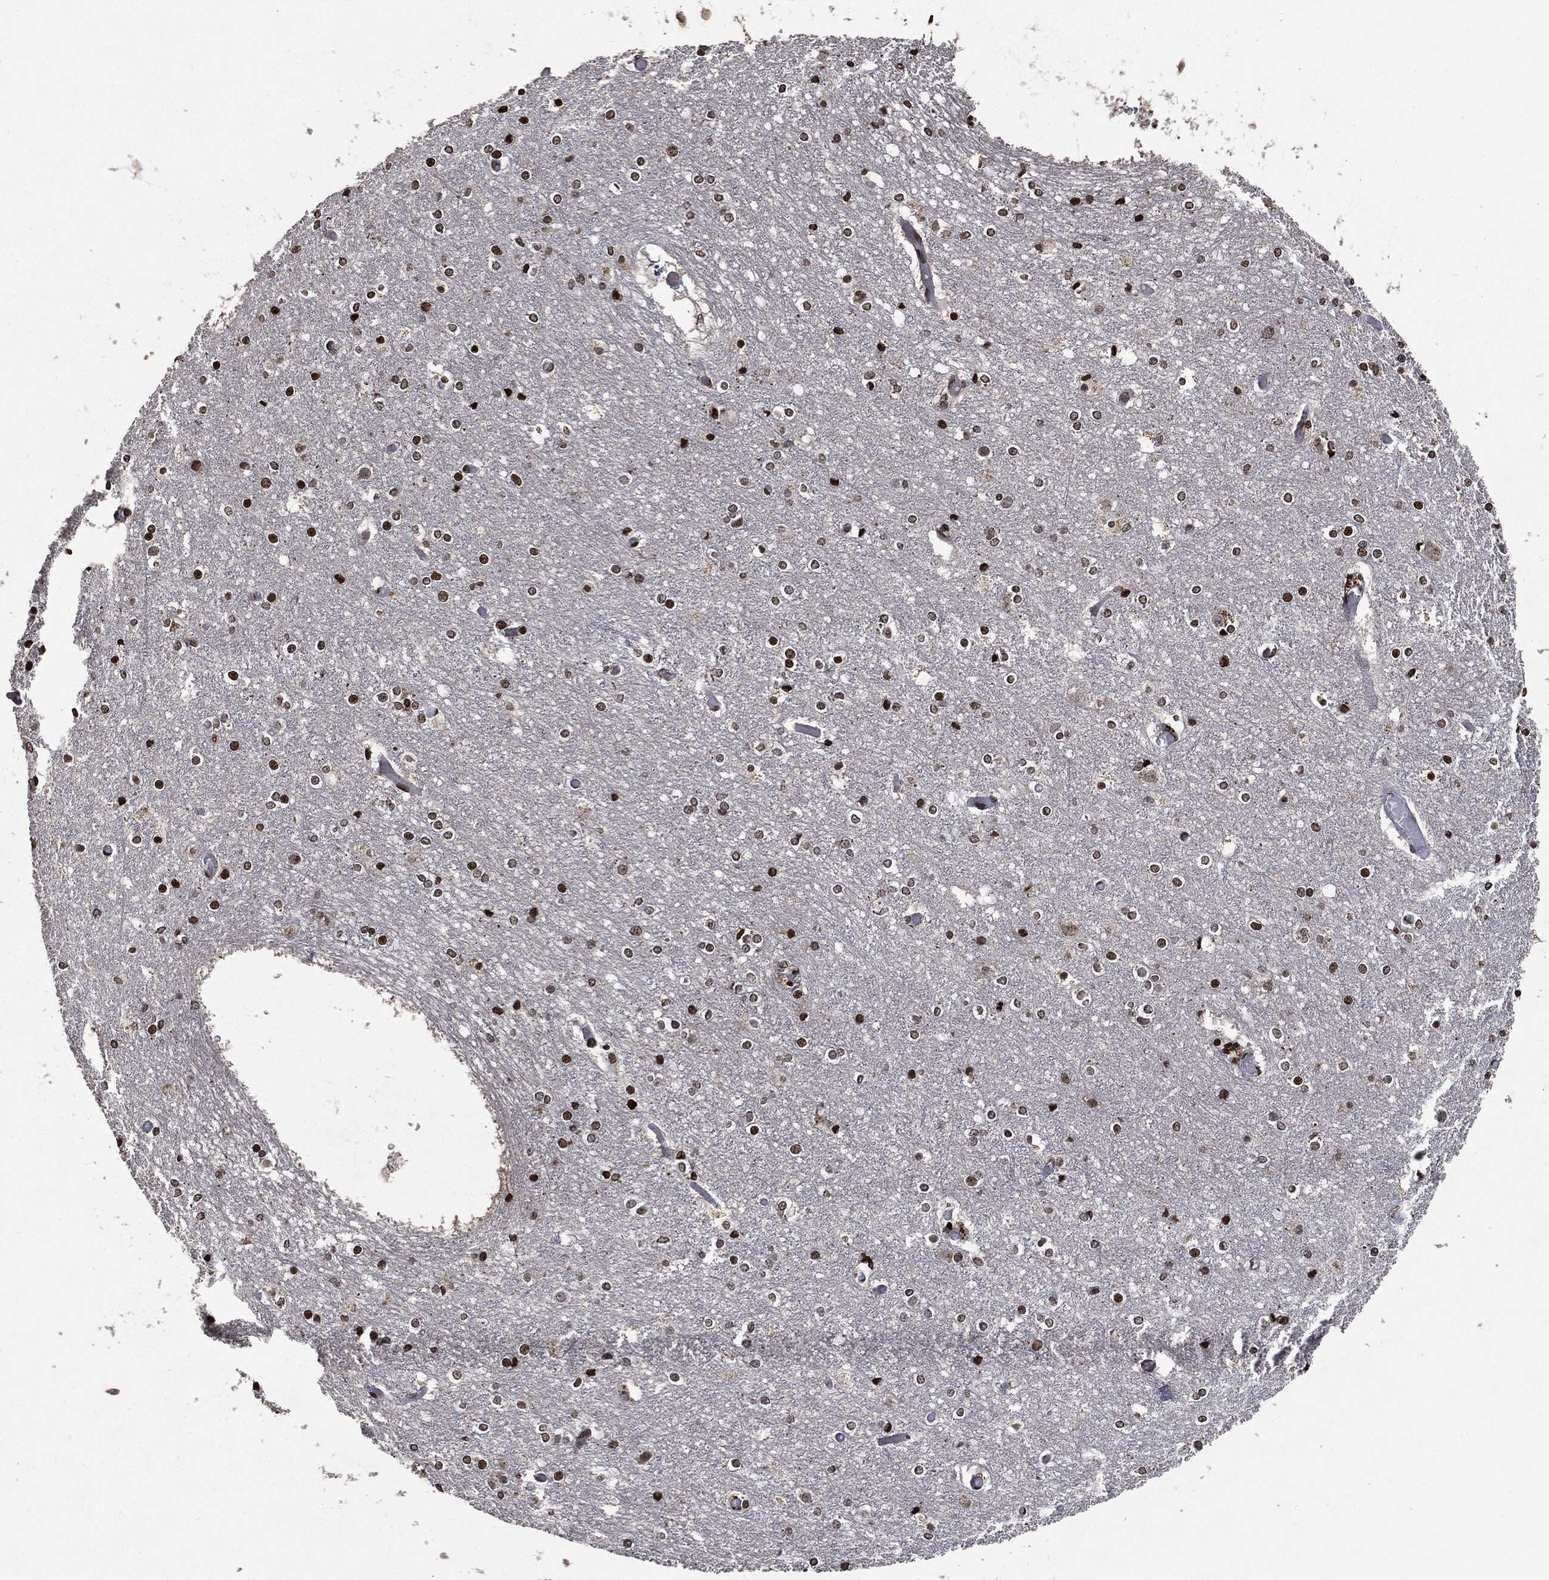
{"staining": {"intensity": "negative", "quantity": "none", "location": "none"}, "tissue": "cerebral cortex", "cell_type": "Endothelial cells", "image_type": "normal", "snomed": [{"axis": "morphology", "description": "Normal tissue, NOS"}, {"axis": "topography", "description": "Cerebral cortex"}], "caption": "Photomicrograph shows no significant protein expression in endothelial cells of normal cerebral cortex.", "gene": "JUN", "patient": {"sex": "female", "age": 52}}